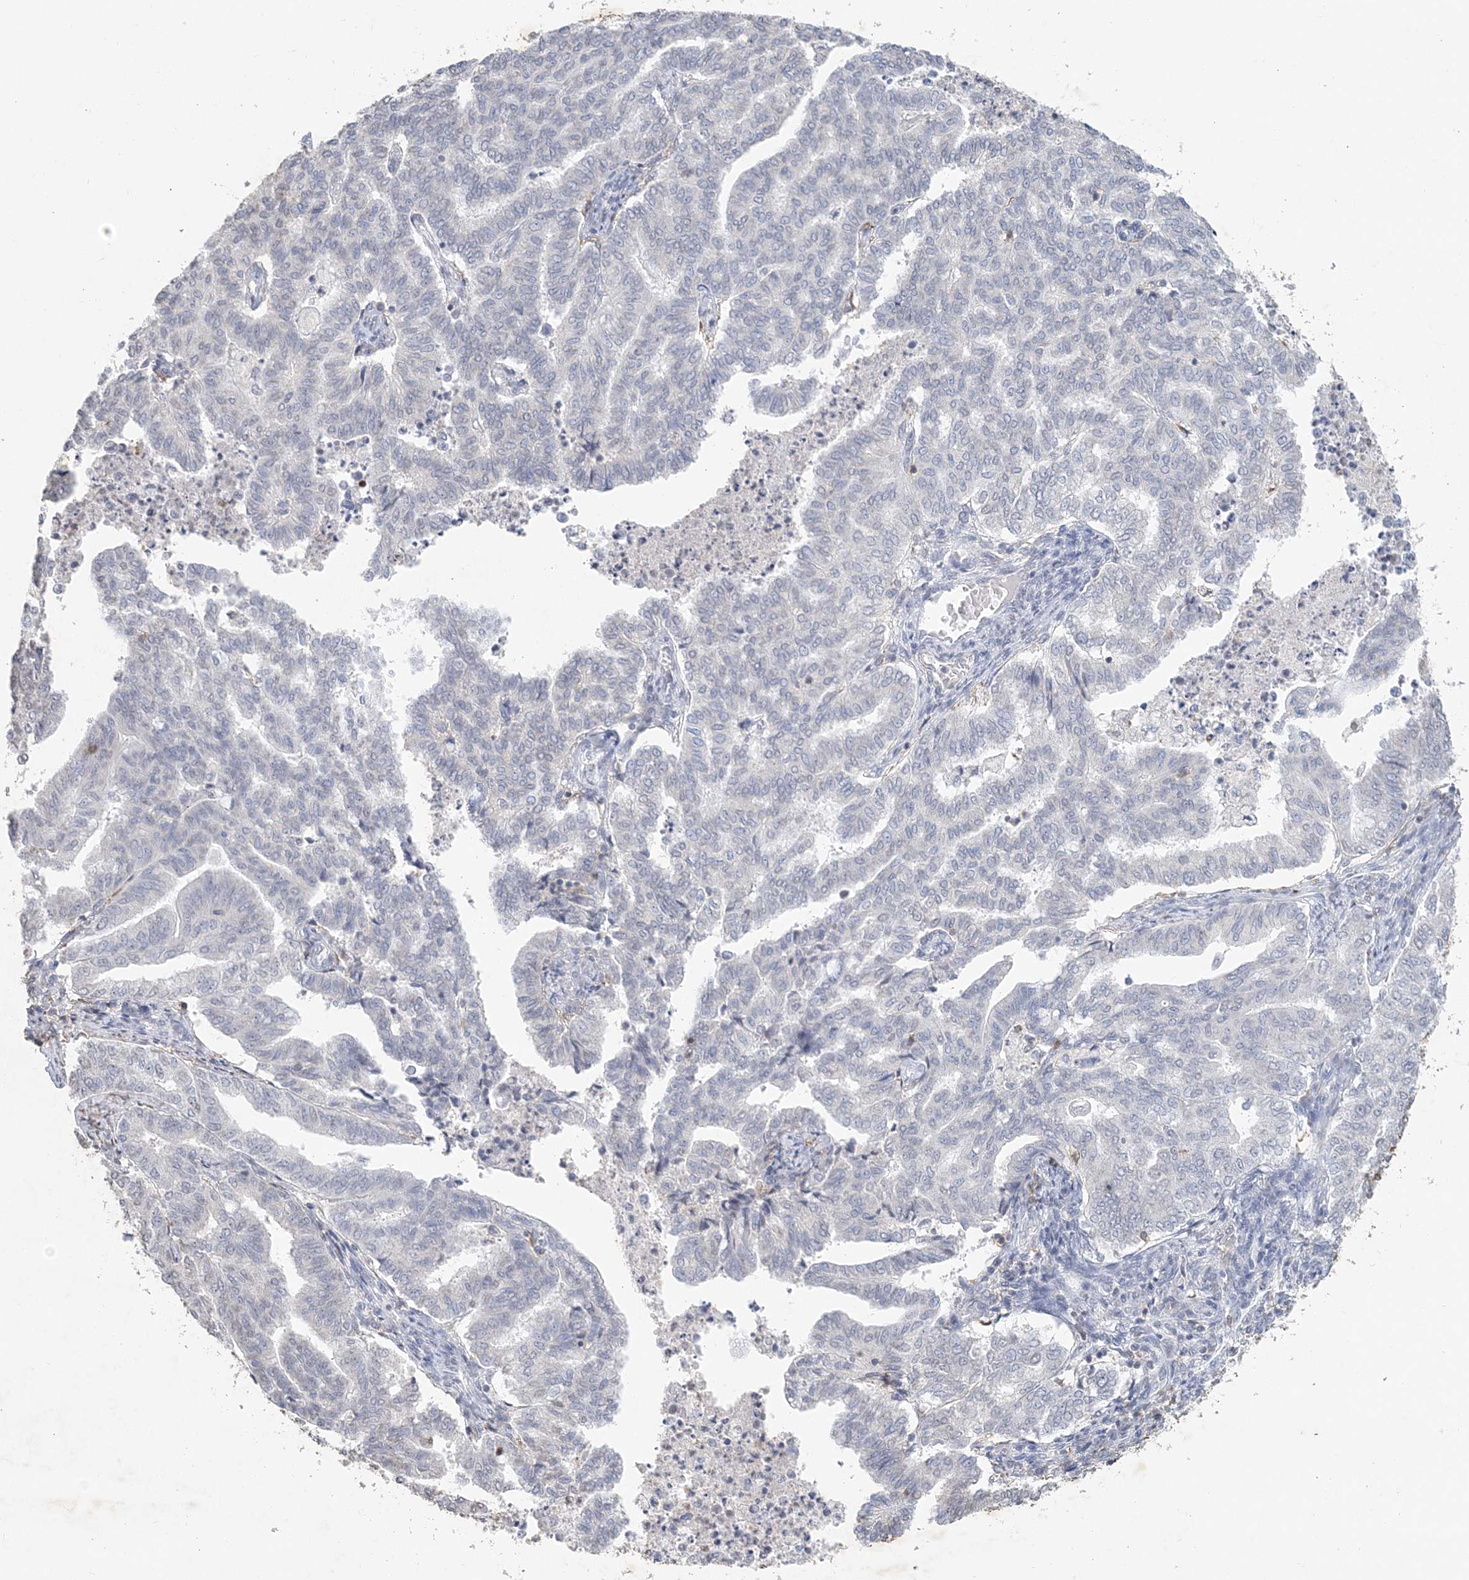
{"staining": {"intensity": "negative", "quantity": "none", "location": "none"}, "tissue": "endometrial cancer", "cell_type": "Tumor cells", "image_type": "cancer", "snomed": [{"axis": "morphology", "description": "Adenocarcinoma, NOS"}, {"axis": "topography", "description": "Endometrium"}], "caption": "Immunohistochemistry (IHC) of human adenocarcinoma (endometrial) demonstrates no expression in tumor cells.", "gene": "PDCD1", "patient": {"sex": "female", "age": 79}}